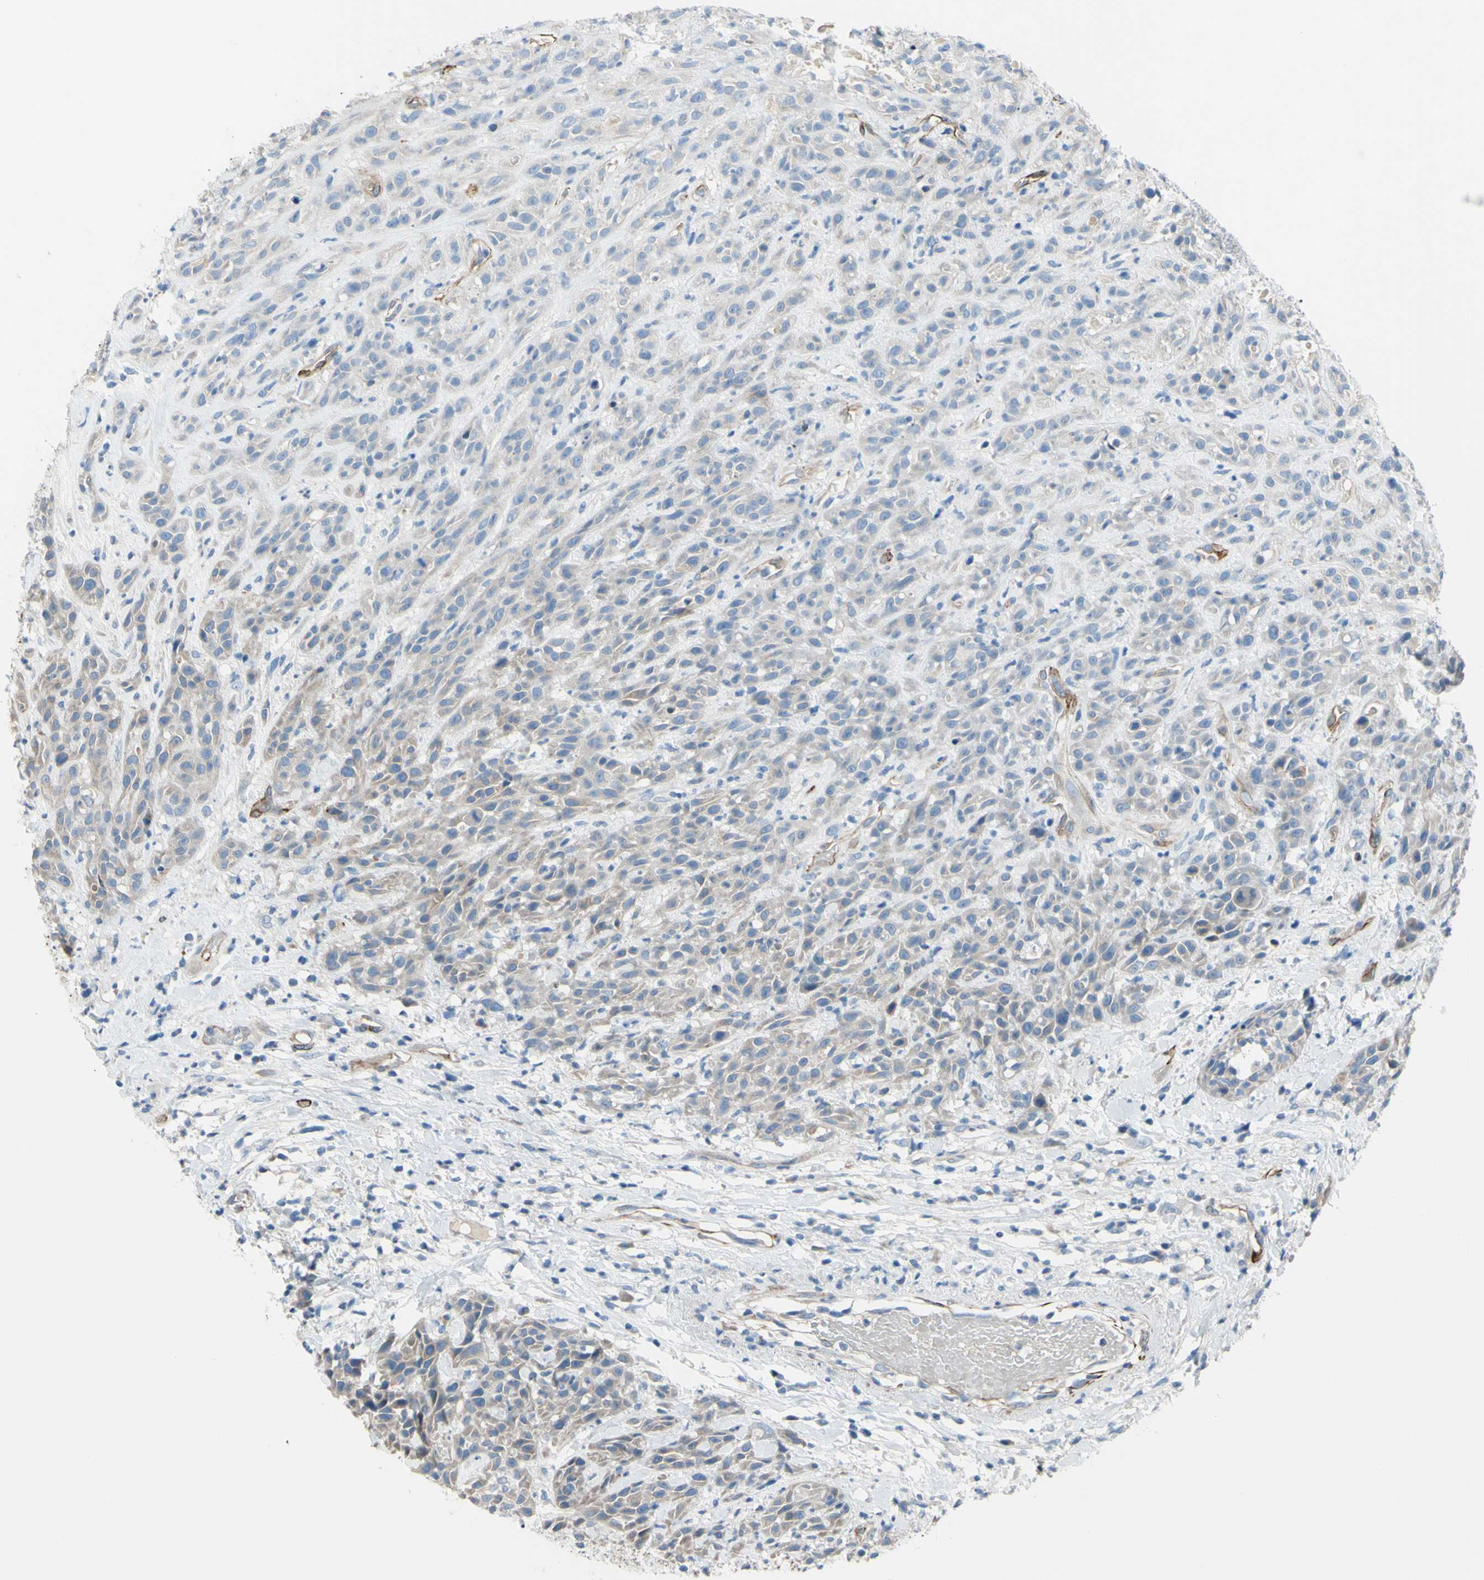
{"staining": {"intensity": "weak", "quantity": "25%-75%", "location": "cytoplasmic/membranous"}, "tissue": "head and neck cancer", "cell_type": "Tumor cells", "image_type": "cancer", "snomed": [{"axis": "morphology", "description": "Normal tissue, NOS"}, {"axis": "morphology", "description": "Squamous cell carcinoma, NOS"}, {"axis": "topography", "description": "Cartilage tissue"}, {"axis": "topography", "description": "Head-Neck"}], "caption": "DAB immunohistochemical staining of human head and neck squamous cell carcinoma demonstrates weak cytoplasmic/membranous protein positivity in approximately 25%-75% of tumor cells.", "gene": "PRRG2", "patient": {"sex": "male", "age": 62}}